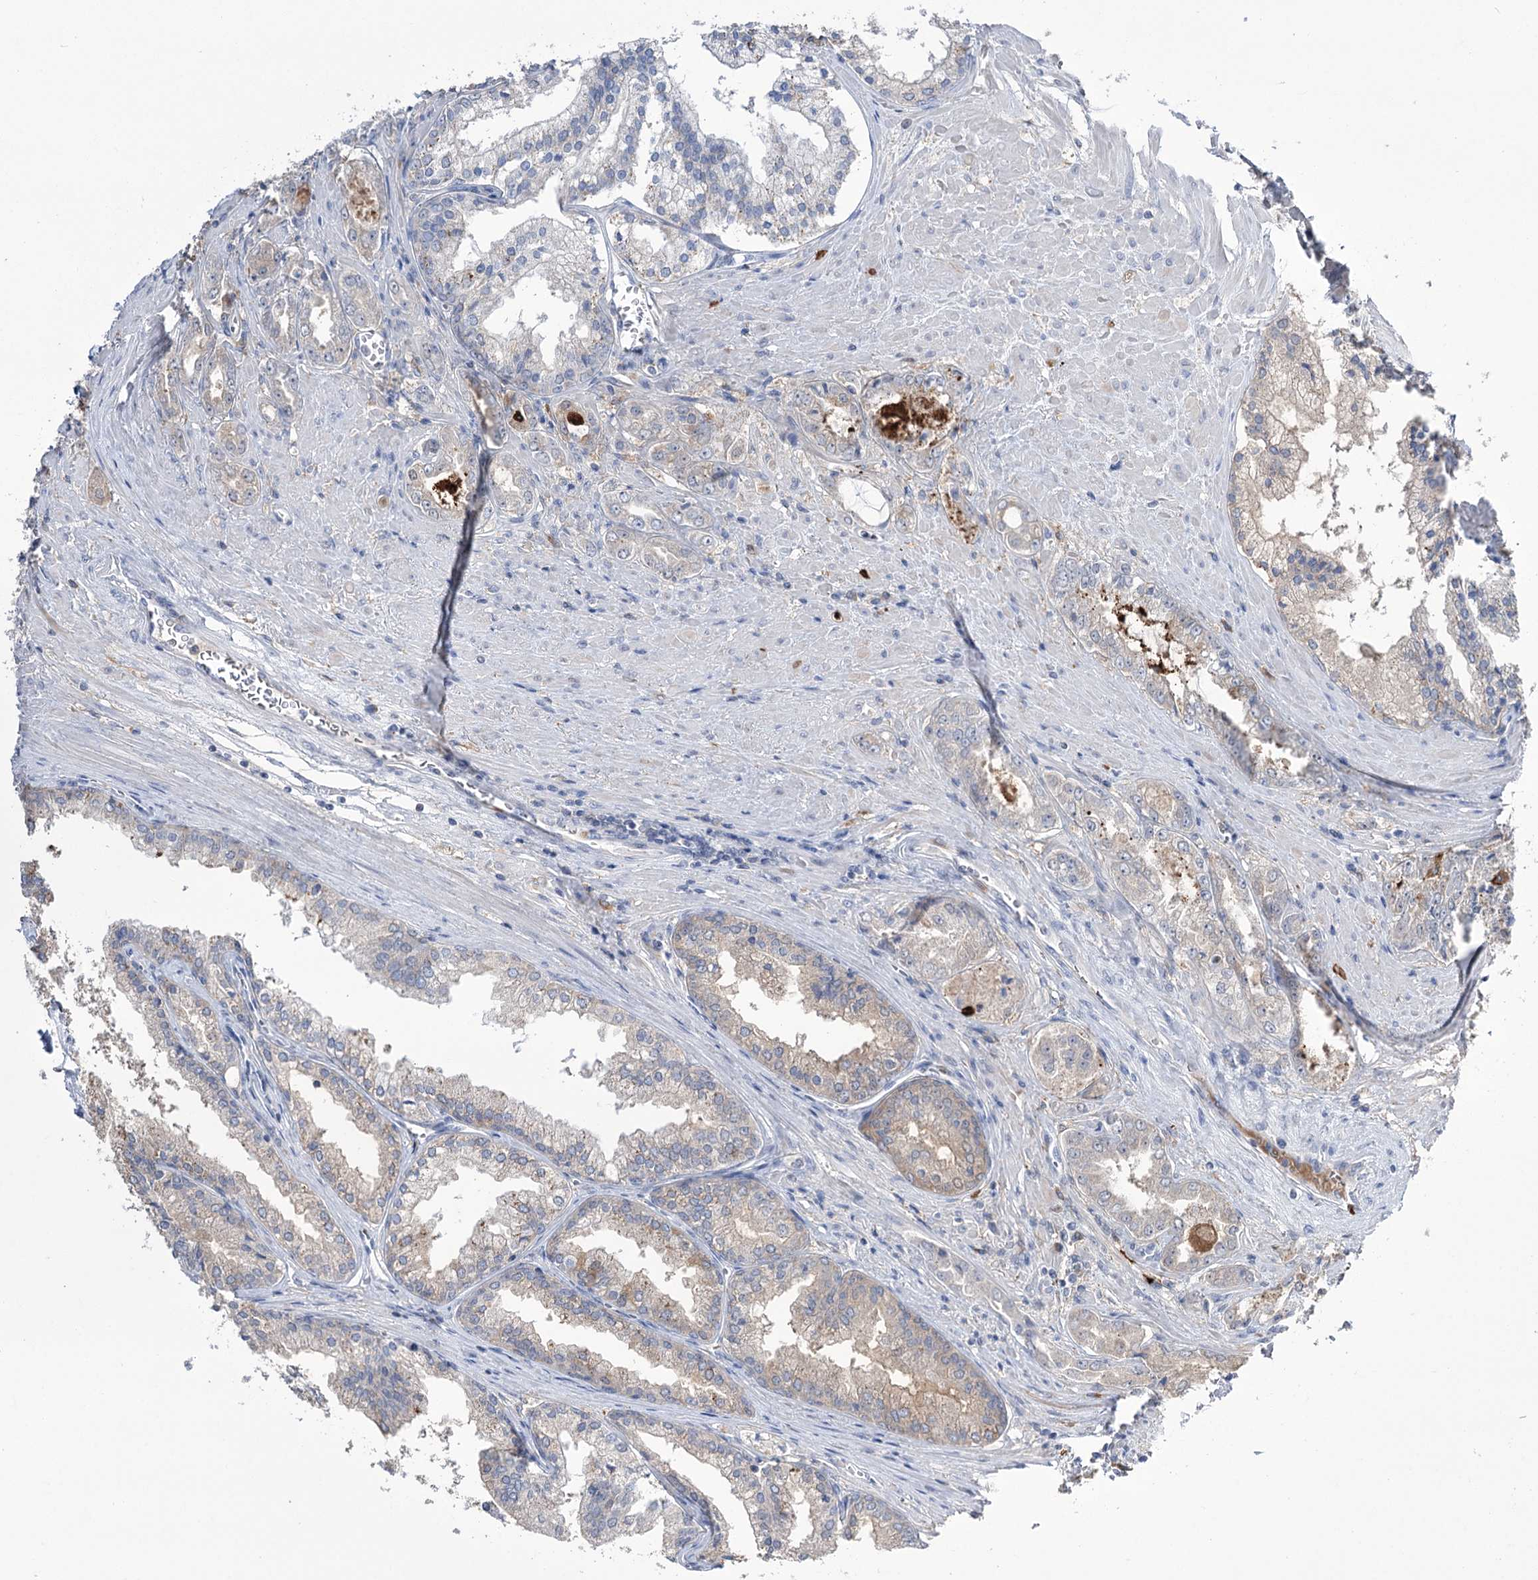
{"staining": {"intensity": "negative", "quantity": "none", "location": "none"}, "tissue": "prostate cancer", "cell_type": "Tumor cells", "image_type": "cancer", "snomed": [{"axis": "morphology", "description": "Adenocarcinoma, High grade"}, {"axis": "topography", "description": "Prostate"}], "caption": "Prostate adenocarcinoma (high-grade) stained for a protein using IHC demonstrates no expression tumor cells.", "gene": "ZNF622", "patient": {"sex": "male", "age": 72}}